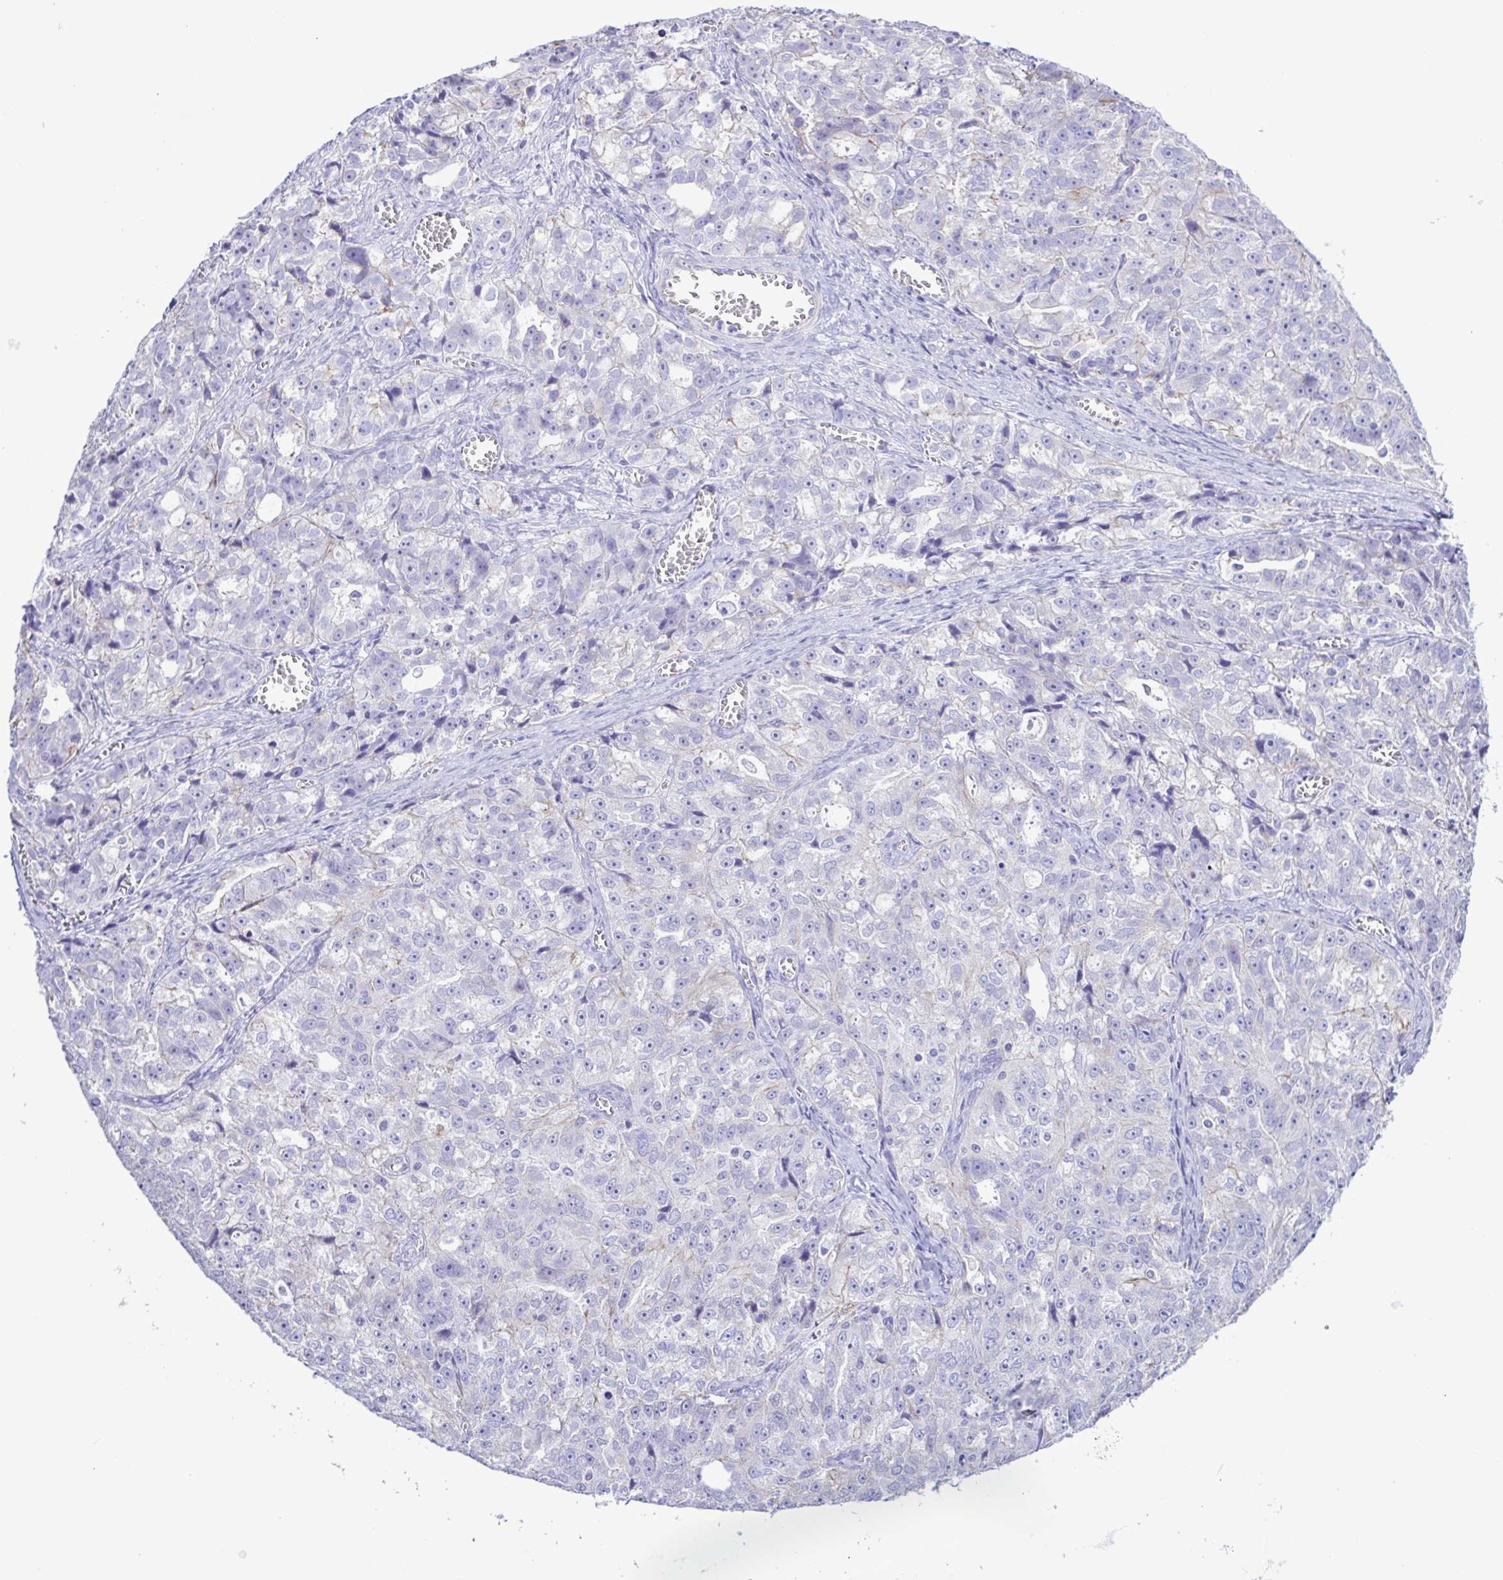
{"staining": {"intensity": "negative", "quantity": "none", "location": "none"}, "tissue": "ovarian cancer", "cell_type": "Tumor cells", "image_type": "cancer", "snomed": [{"axis": "morphology", "description": "Cystadenocarcinoma, serous, NOS"}, {"axis": "topography", "description": "Ovary"}], "caption": "Tumor cells show no significant protein positivity in serous cystadenocarcinoma (ovarian).", "gene": "CYP11A1", "patient": {"sex": "female", "age": 51}}